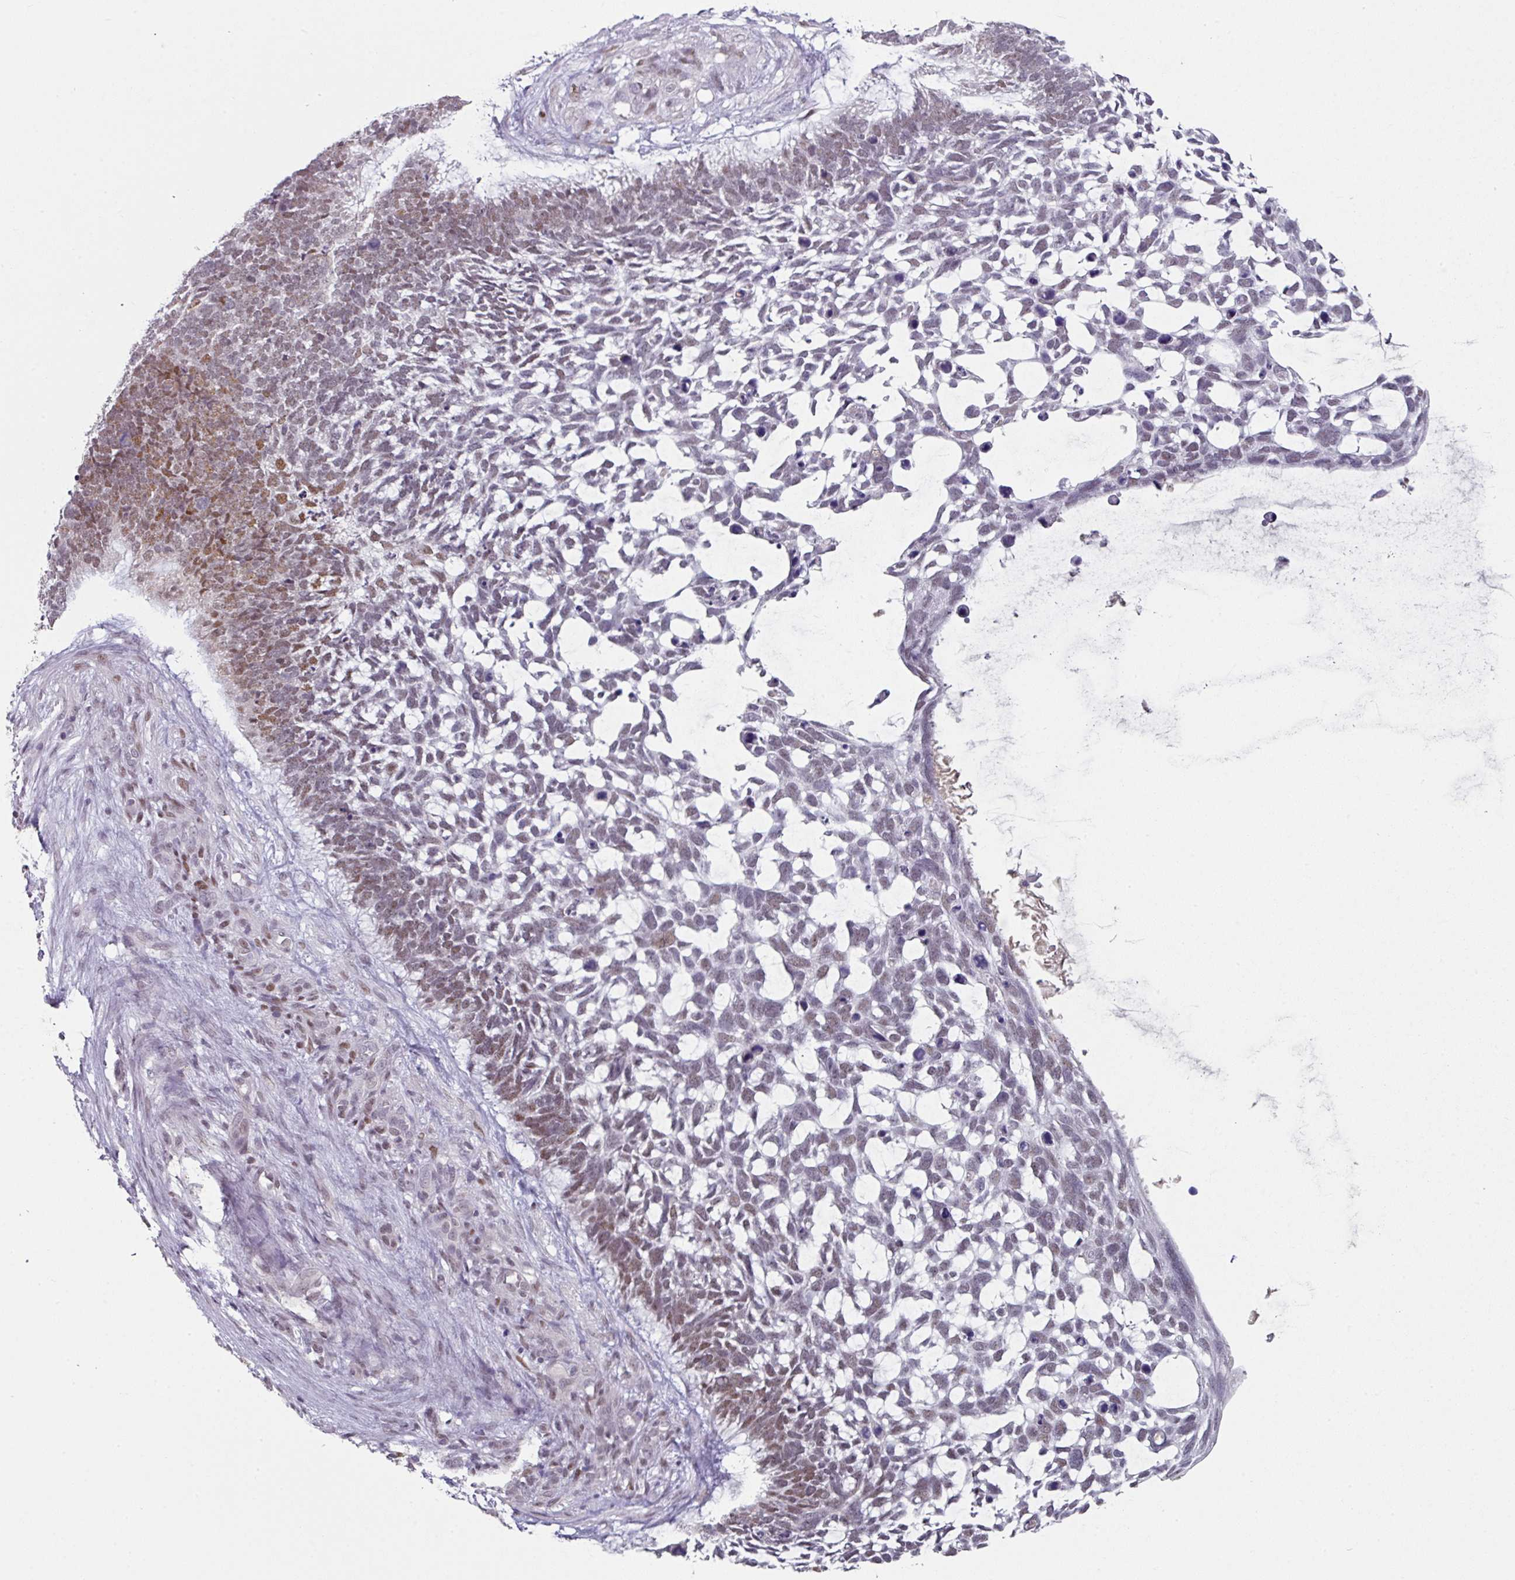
{"staining": {"intensity": "moderate", "quantity": "25%-75%", "location": "nuclear"}, "tissue": "skin cancer", "cell_type": "Tumor cells", "image_type": "cancer", "snomed": [{"axis": "morphology", "description": "Basal cell carcinoma"}, {"axis": "topography", "description": "Skin"}], "caption": "Skin cancer tissue shows moderate nuclear expression in approximately 25%-75% of tumor cells, visualized by immunohistochemistry. (DAB (3,3'-diaminobenzidine) = brown stain, brightfield microscopy at high magnification).", "gene": "ELK1", "patient": {"sex": "male", "age": 88}}